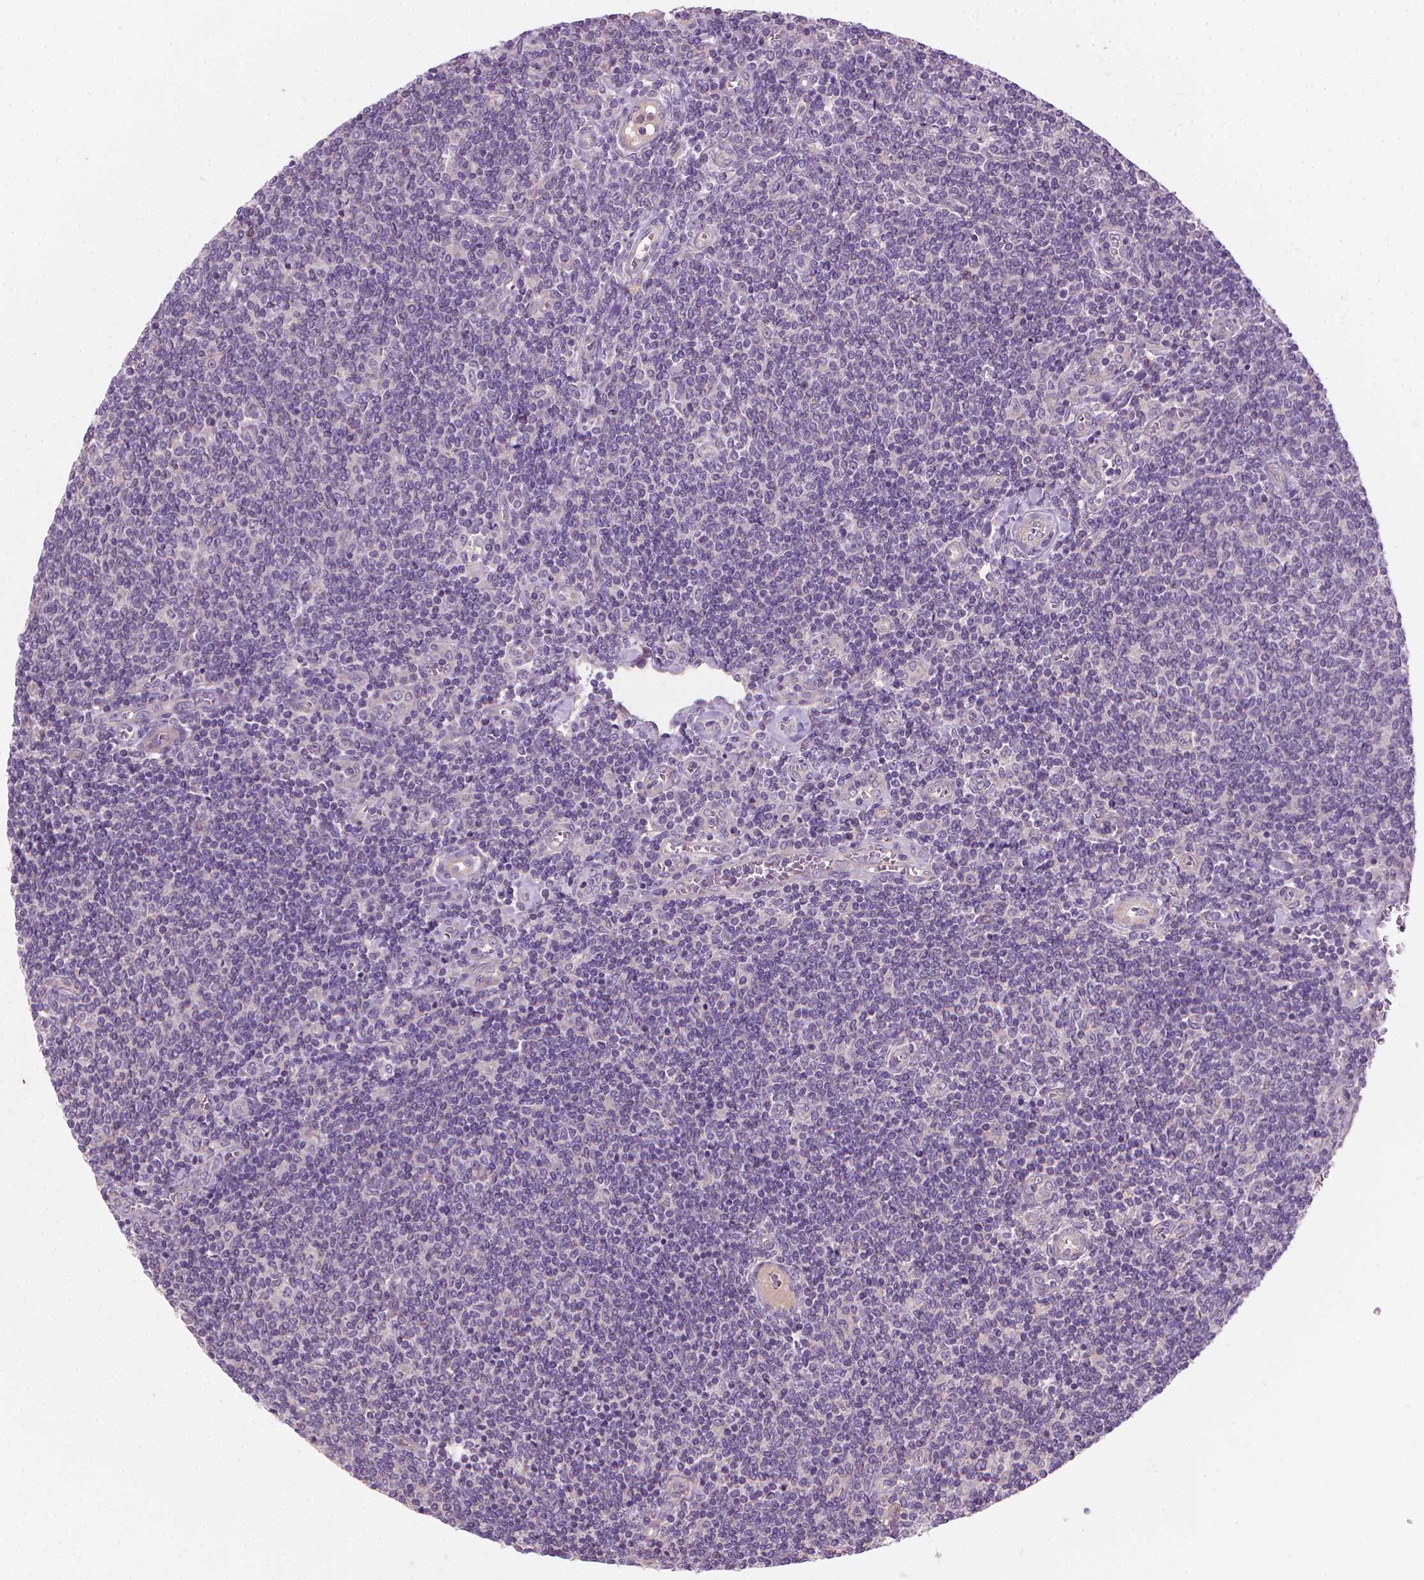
{"staining": {"intensity": "negative", "quantity": "none", "location": "none"}, "tissue": "lymphoma", "cell_type": "Tumor cells", "image_type": "cancer", "snomed": [{"axis": "morphology", "description": "Malignant lymphoma, non-Hodgkin's type, Low grade"}, {"axis": "topography", "description": "Lymph node"}], "caption": "Tumor cells are negative for protein expression in human lymphoma. (Immunohistochemistry (ihc), brightfield microscopy, high magnification).", "gene": "RIIAD1", "patient": {"sex": "male", "age": 52}}